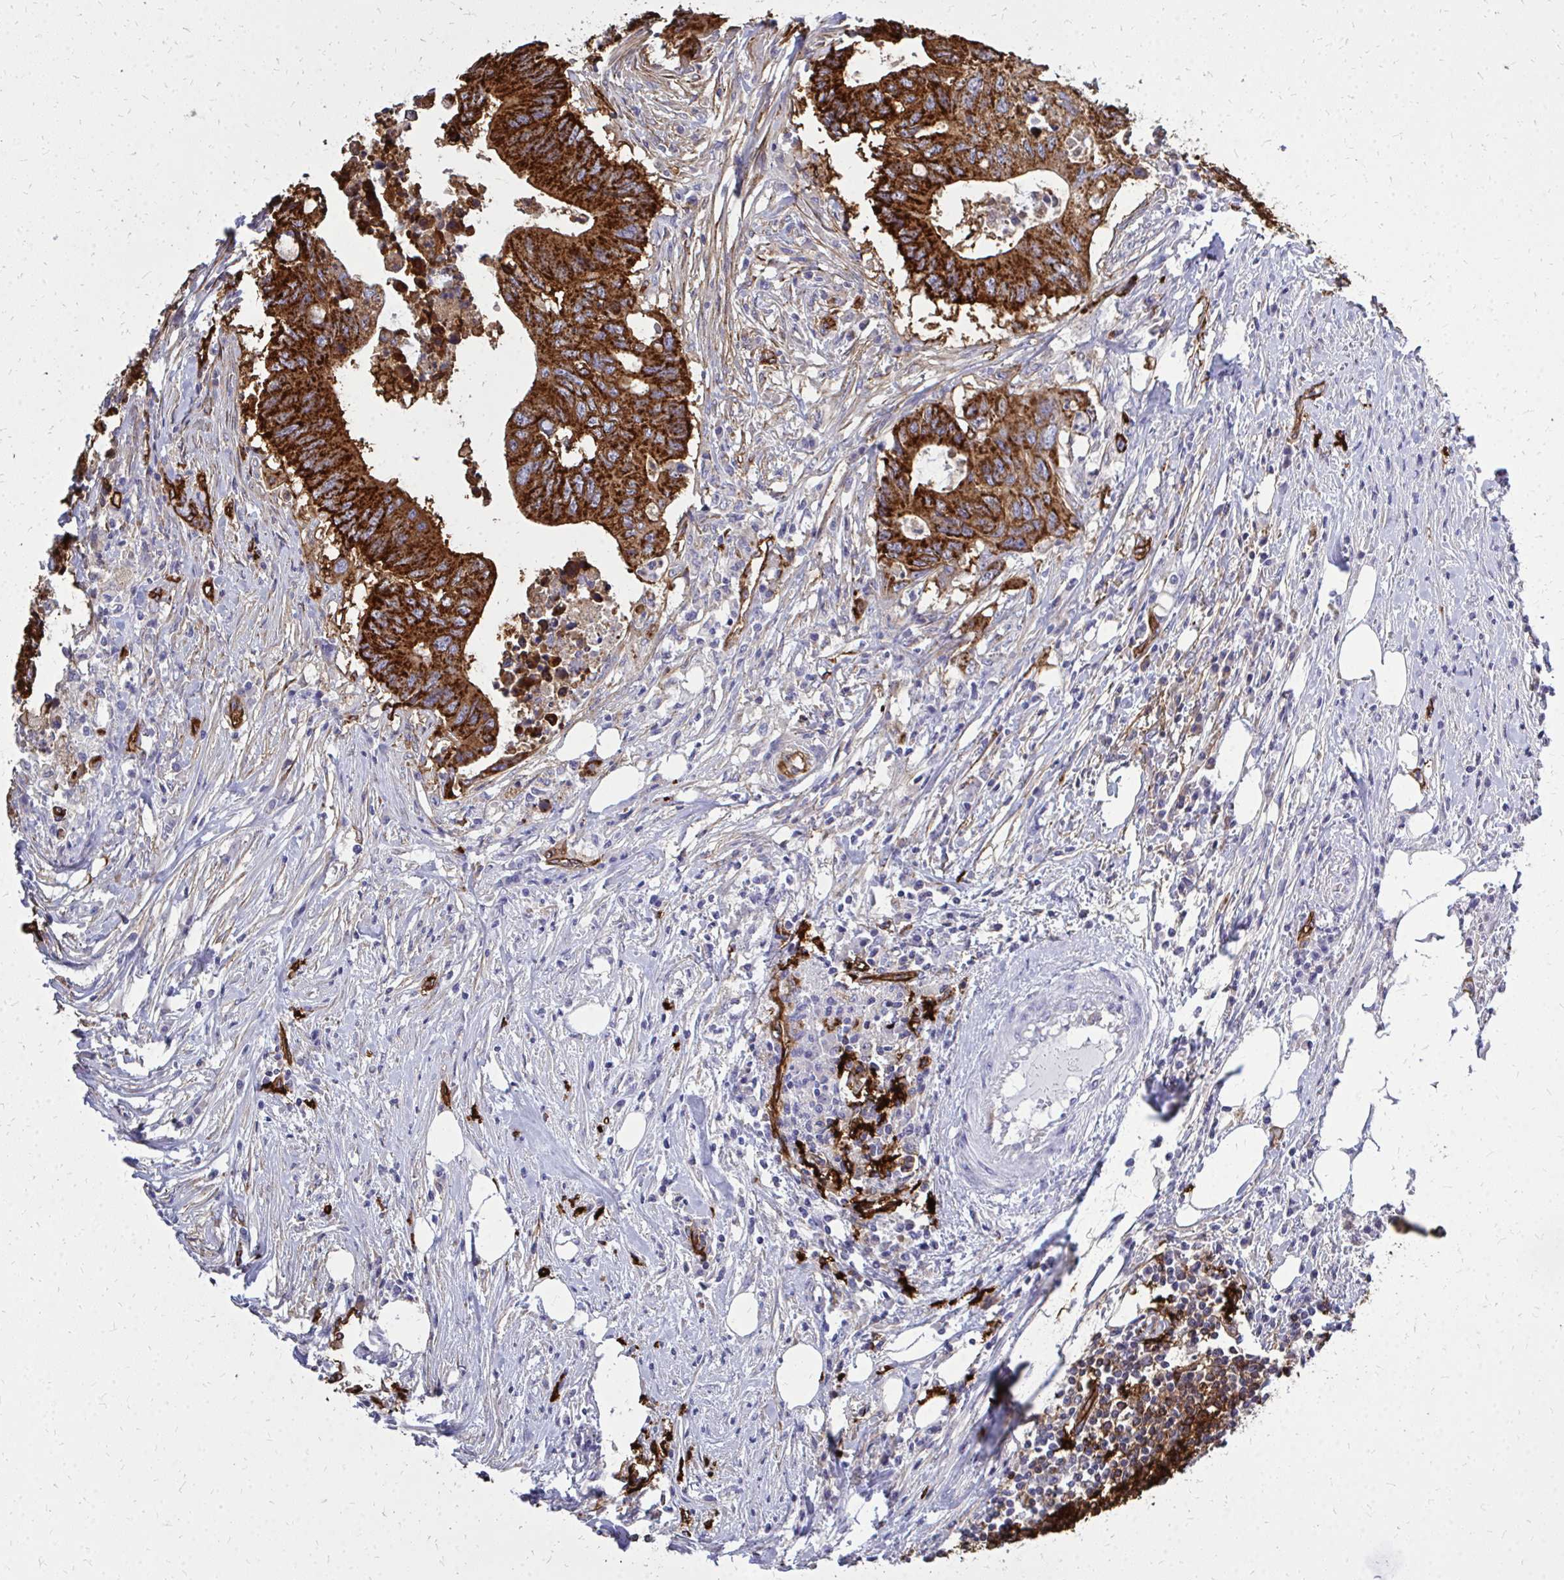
{"staining": {"intensity": "strong", "quantity": ">75%", "location": "cytoplasmic/membranous"}, "tissue": "colorectal cancer", "cell_type": "Tumor cells", "image_type": "cancer", "snomed": [{"axis": "morphology", "description": "Adenocarcinoma, NOS"}, {"axis": "topography", "description": "Colon"}], "caption": "Human colorectal cancer (adenocarcinoma) stained for a protein (brown) reveals strong cytoplasmic/membranous positive staining in about >75% of tumor cells.", "gene": "MARCKSL1", "patient": {"sex": "male", "age": 71}}